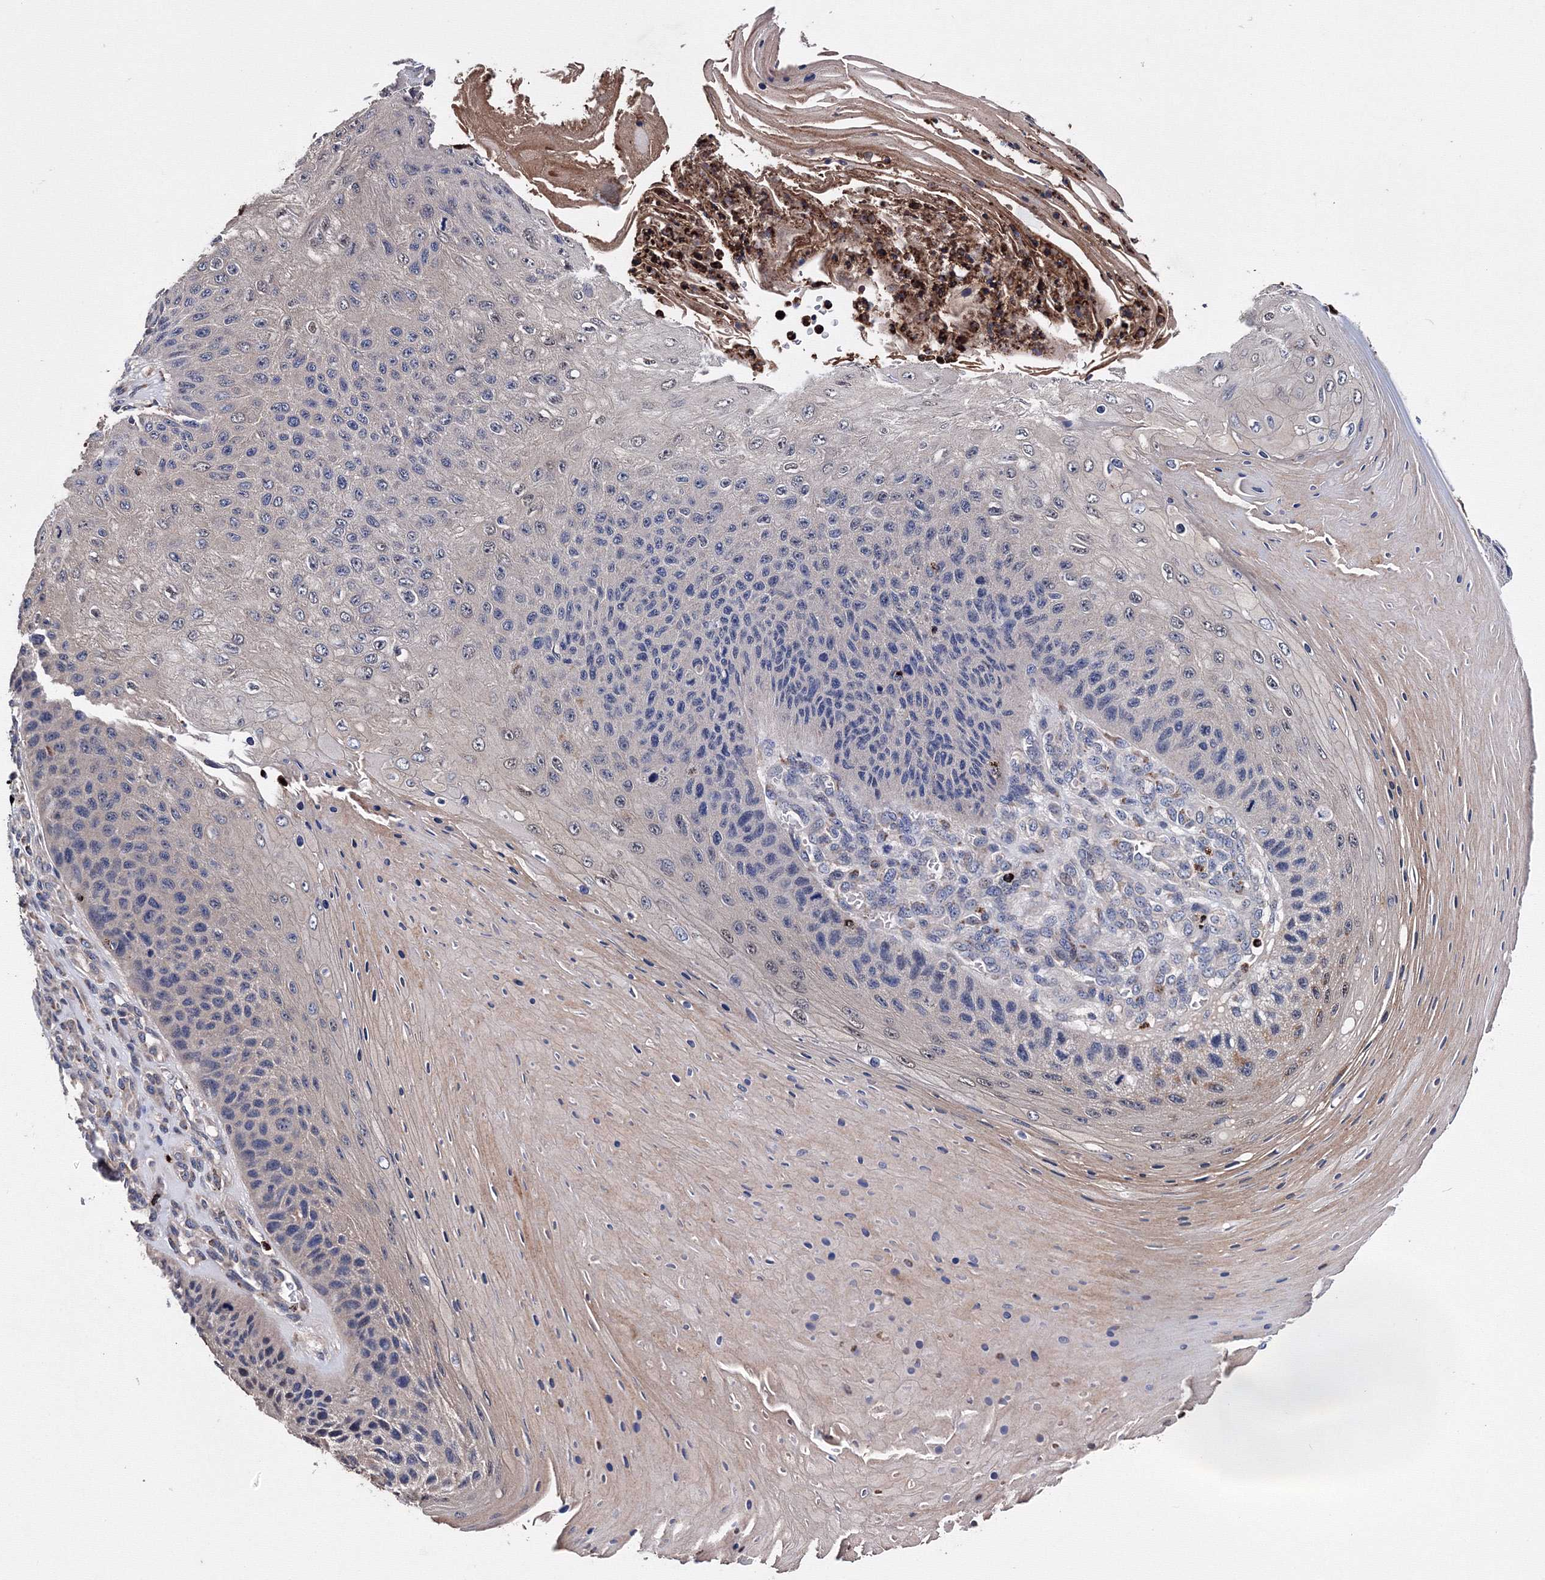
{"staining": {"intensity": "weak", "quantity": "<25%", "location": "cytoplasmic/membranous"}, "tissue": "skin cancer", "cell_type": "Tumor cells", "image_type": "cancer", "snomed": [{"axis": "morphology", "description": "Squamous cell carcinoma, NOS"}, {"axis": "topography", "description": "Skin"}], "caption": "Immunohistochemical staining of skin cancer (squamous cell carcinoma) demonstrates no significant expression in tumor cells.", "gene": "PHYKPL", "patient": {"sex": "female", "age": 88}}